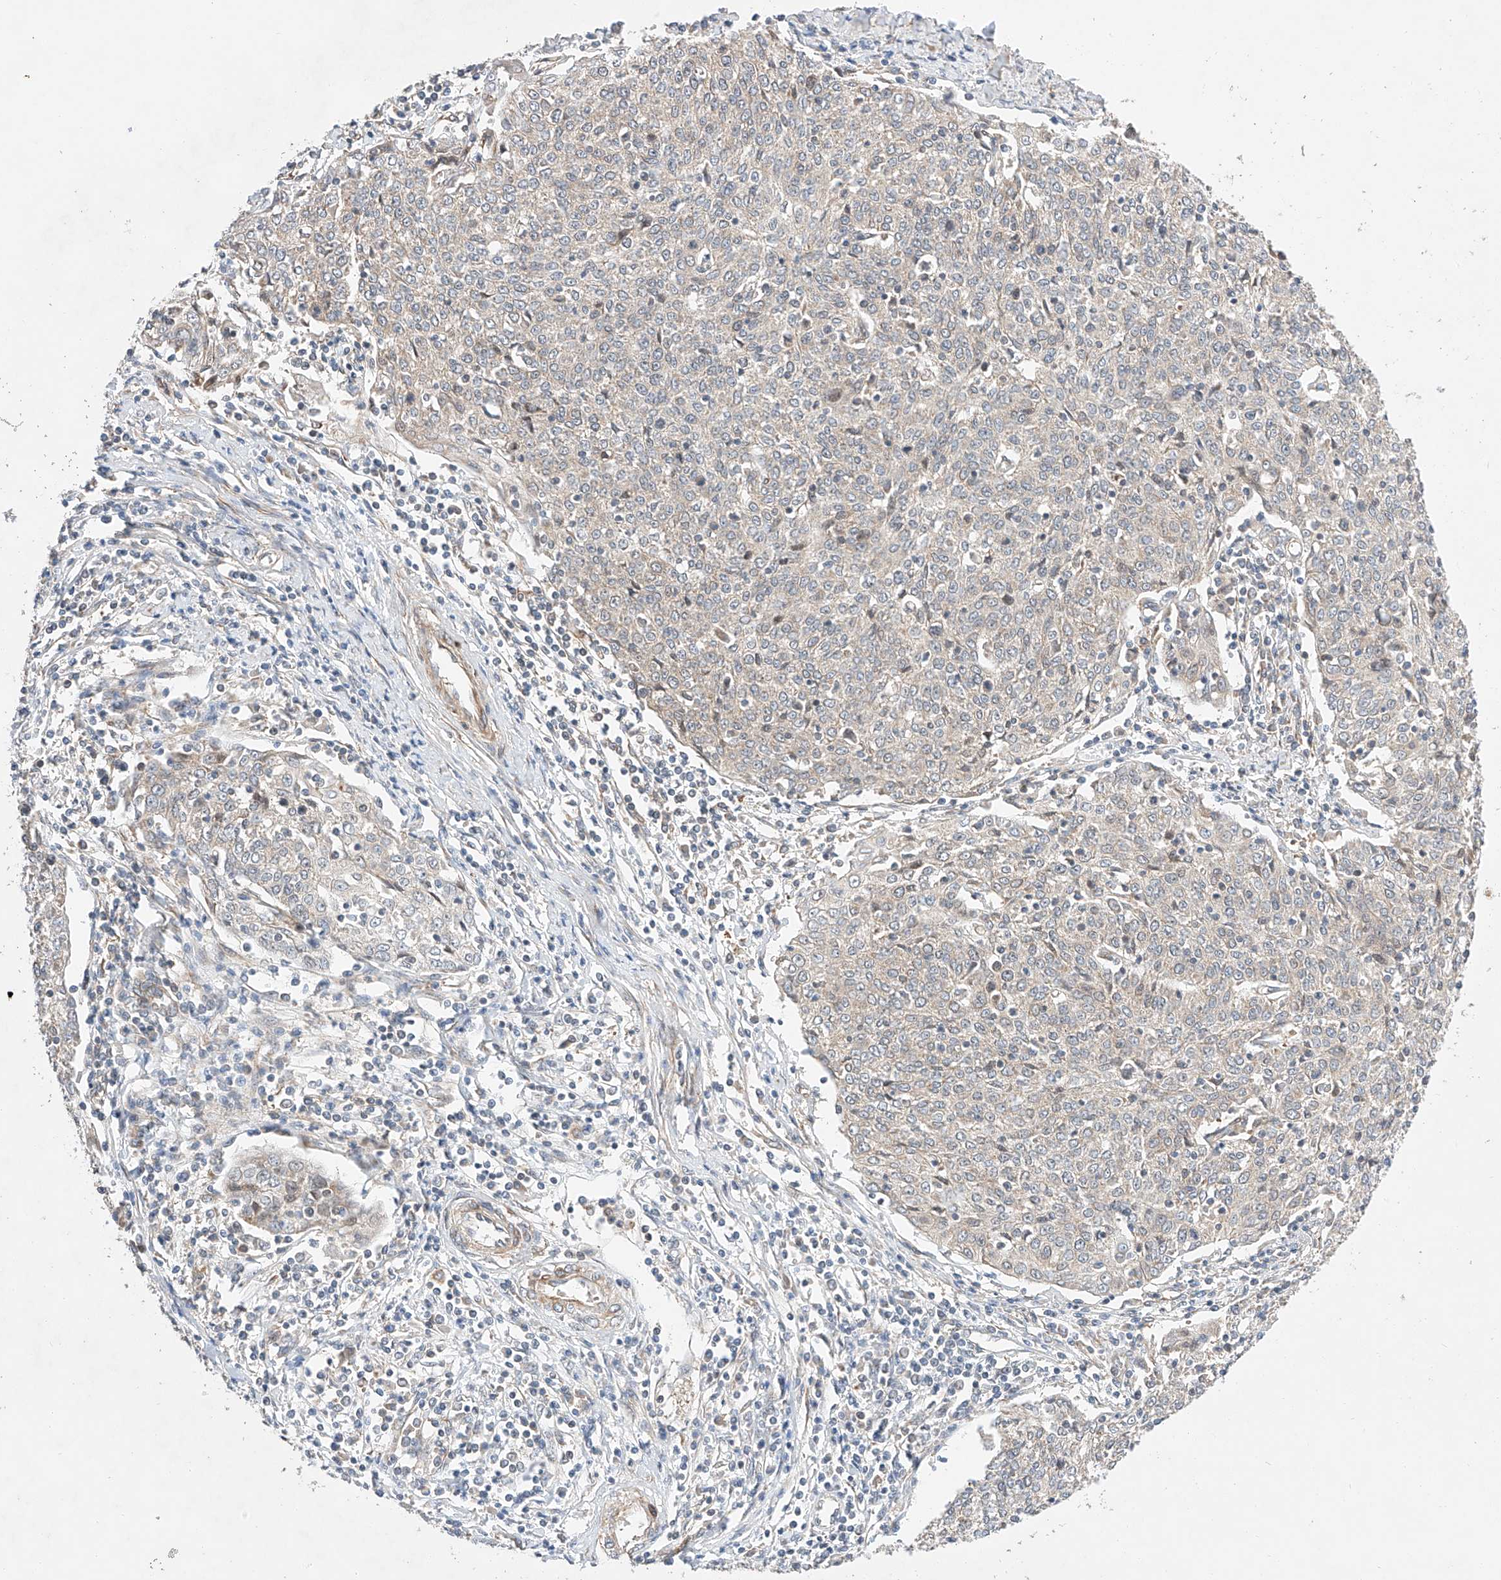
{"staining": {"intensity": "negative", "quantity": "none", "location": "none"}, "tissue": "cervical cancer", "cell_type": "Tumor cells", "image_type": "cancer", "snomed": [{"axis": "morphology", "description": "Squamous cell carcinoma, NOS"}, {"axis": "topography", "description": "Cervix"}], "caption": "The histopathology image exhibits no staining of tumor cells in squamous cell carcinoma (cervical). (DAB IHC visualized using brightfield microscopy, high magnification).", "gene": "RAB23", "patient": {"sex": "female", "age": 48}}